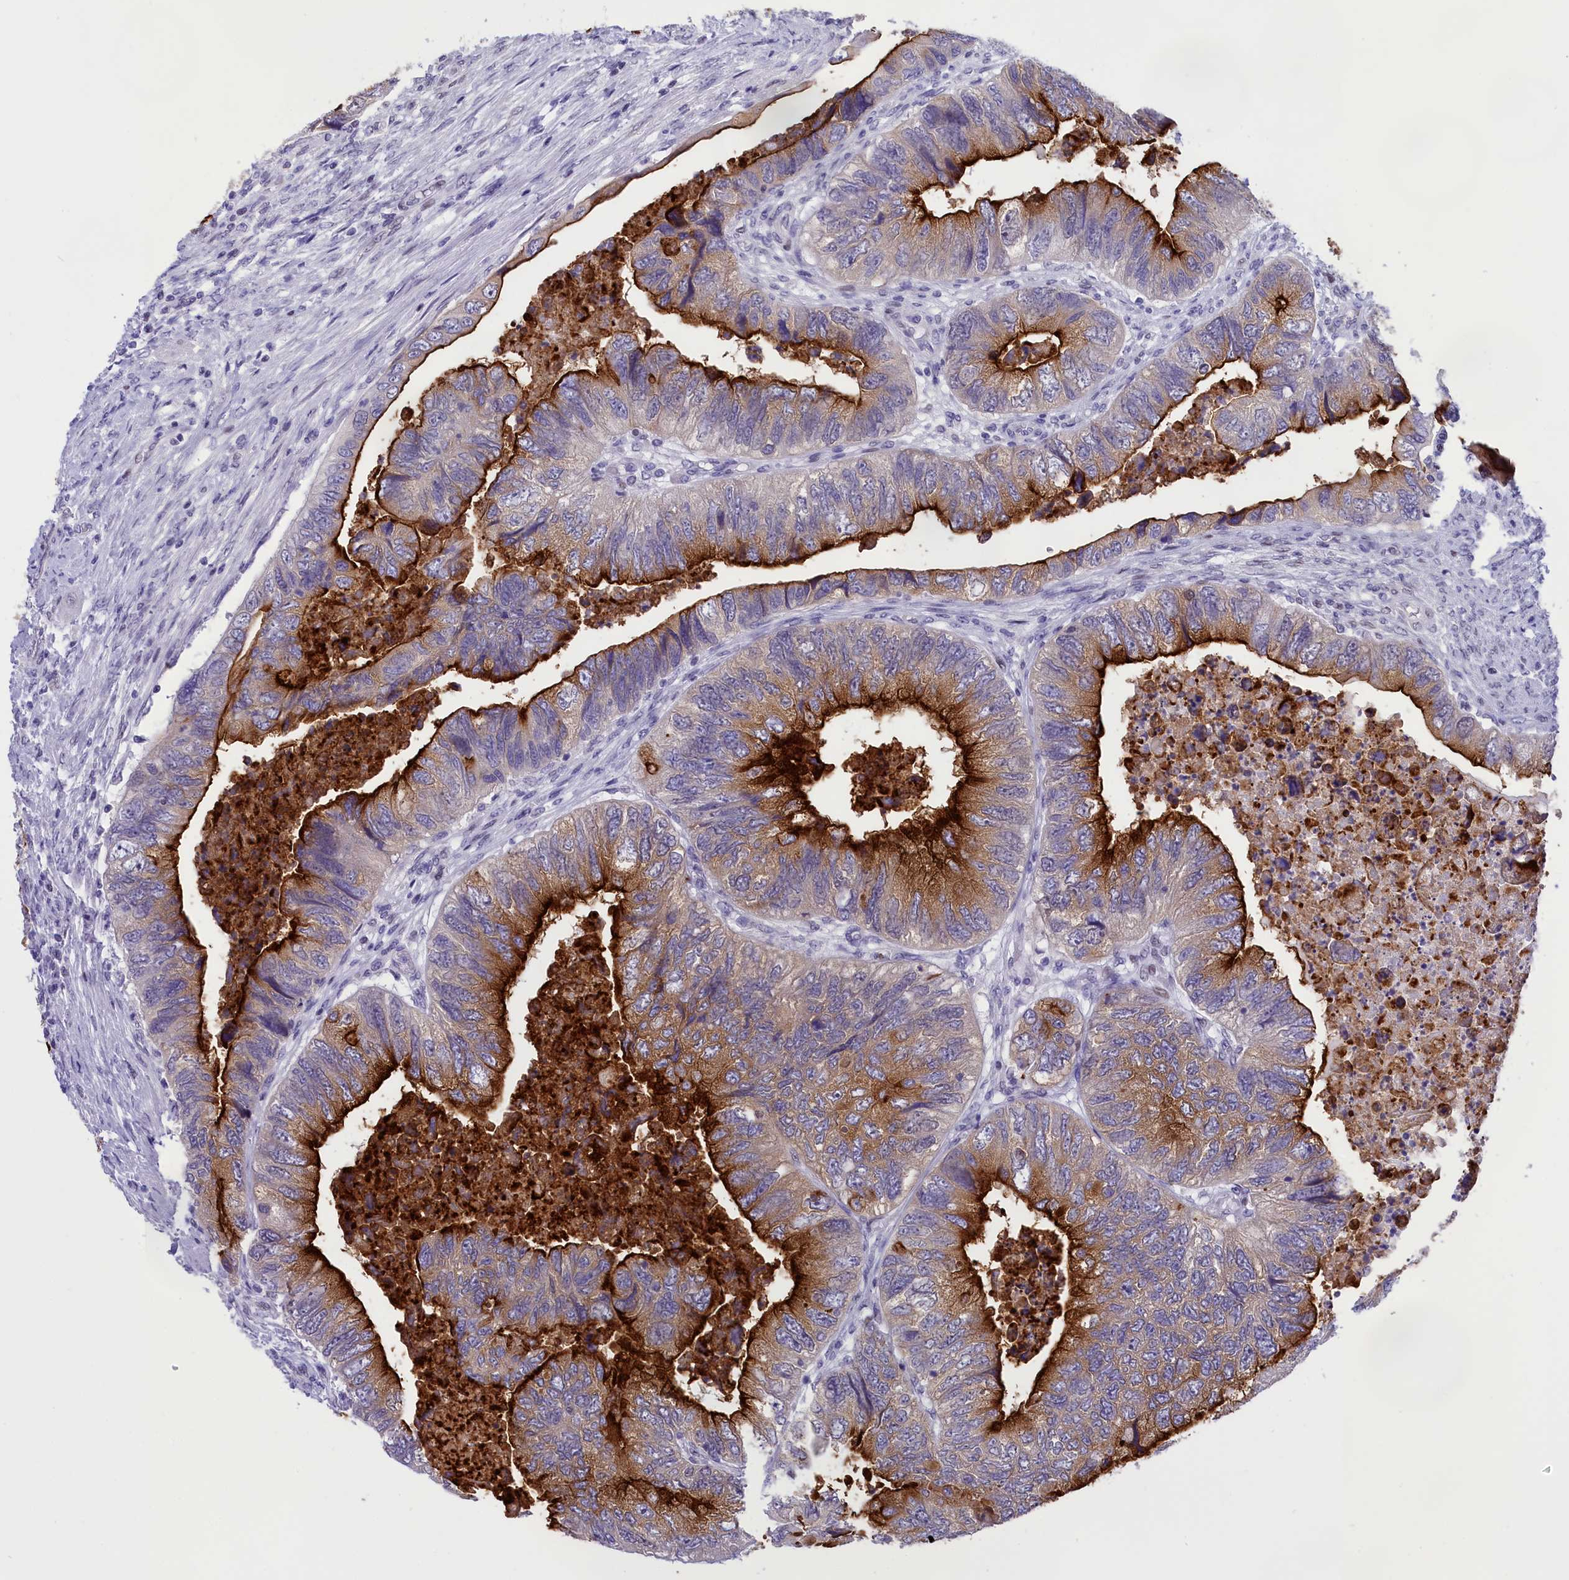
{"staining": {"intensity": "strong", "quantity": "25%-75%", "location": "cytoplasmic/membranous"}, "tissue": "colorectal cancer", "cell_type": "Tumor cells", "image_type": "cancer", "snomed": [{"axis": "morphology", "description": "Adenocarcinoma, NOS"}, {"axis": "topography", "description": "Rectum"}], "caption": "This micrograph reveals colorectal adenocarcinoma stained with immunohistochemistry to label a protein in brown. The cytoplasmic/membranous of tumor cells show strong positivity for the protein. Nuclei are counter-stained blue.", "gene": "SPIRE2", "patient": {"sex": "male", "age": 63}}